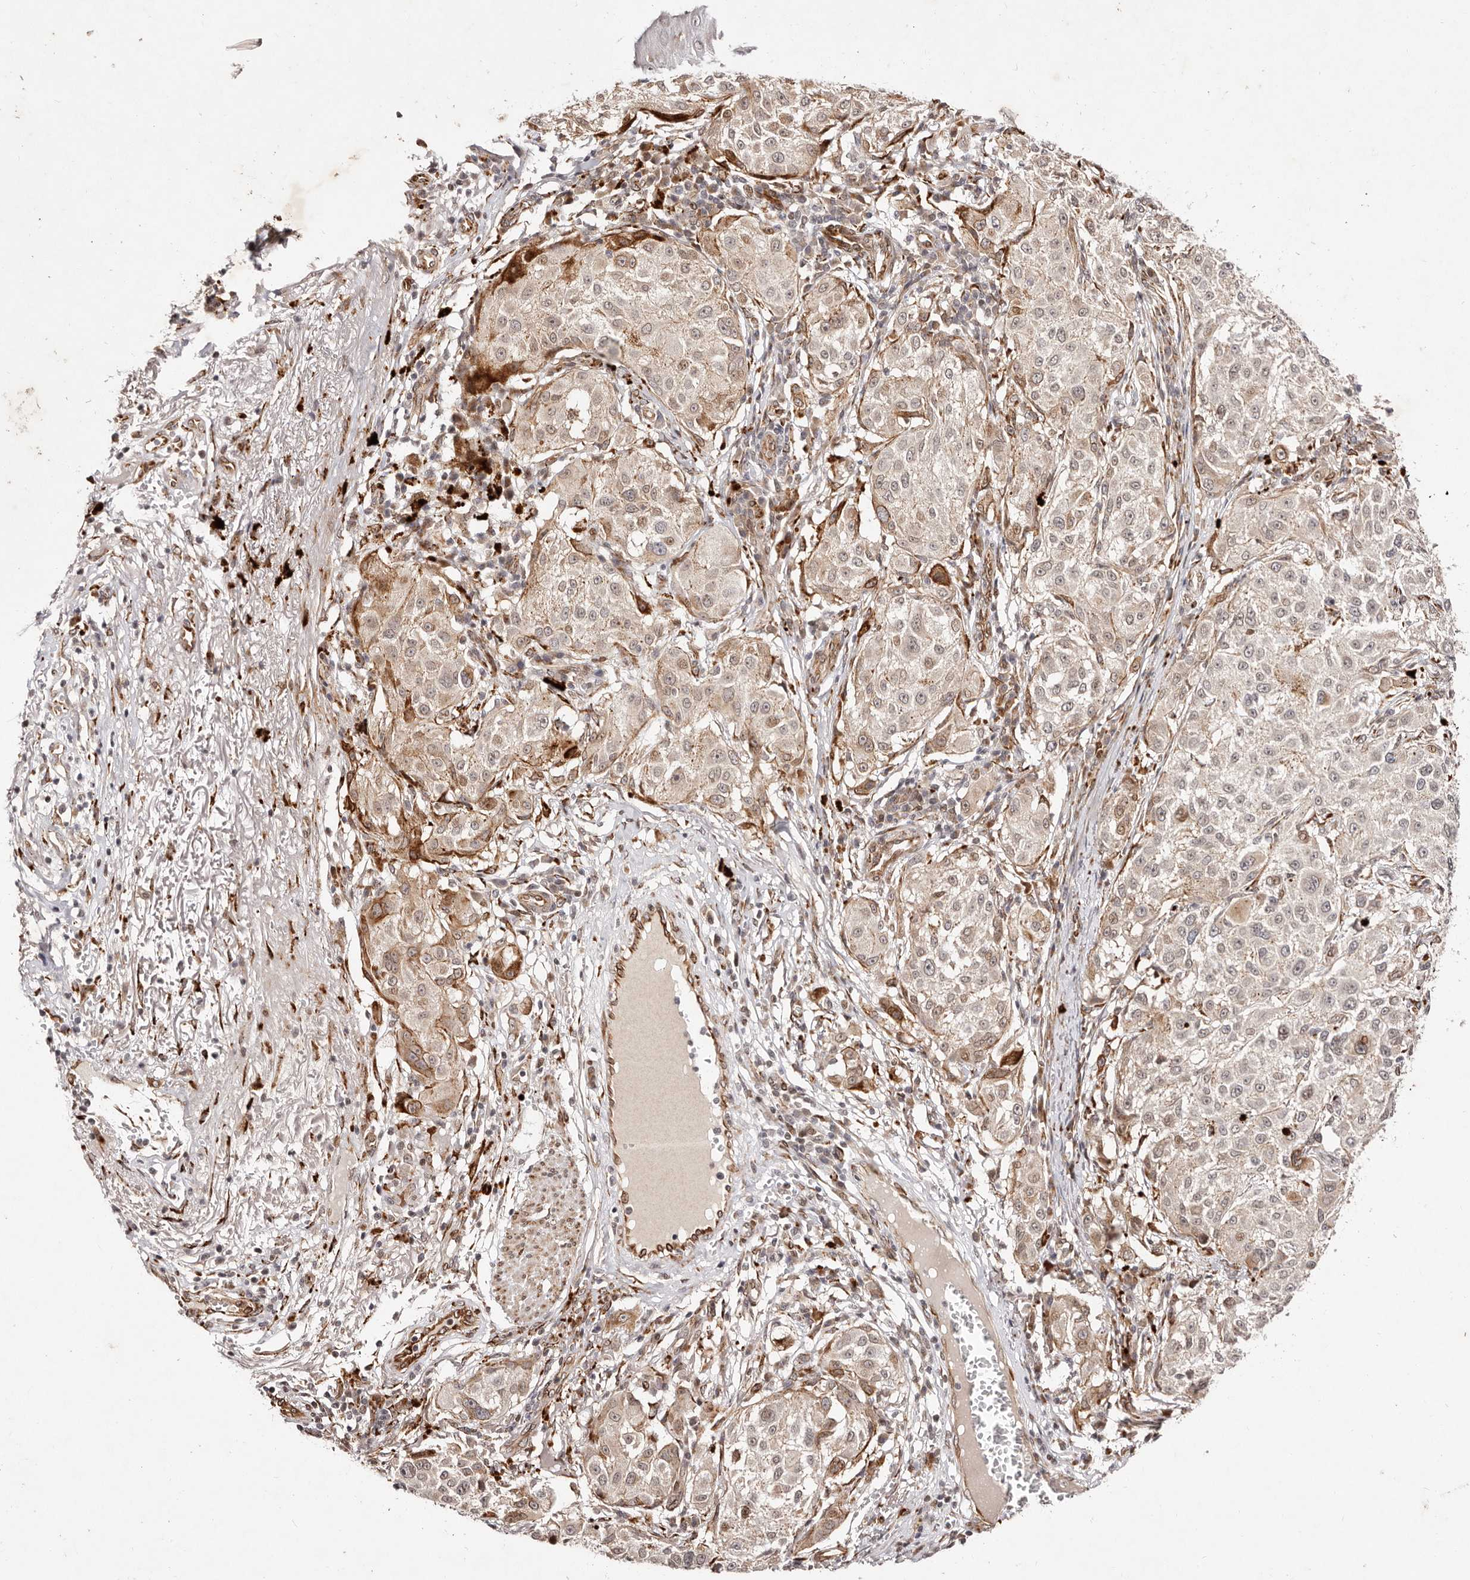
{"staining": {"intensity": "weak", "quantity": "25%-75%", "location": "cytoplasmic/membranous"}, "tissue": "melanoma", "cell_type": "Tumor cells", "image_type": "cancer", "snomed": [{"axis": "morphology", "description": "Necrosis, NOS"}, {"axis": "morphology", "description": "Malignant melanoma, NOS"}, {"axis": "topography", "description": "Skin"}], "caption": "Immunohistochemical staining of malignant melanoma reveals weak cytoplasmic/membranous protein positivity in approximately 25%-75% of tumor cells.", "gene": "BCL2L15", "patient": {"sex": "female", "age": 87}}